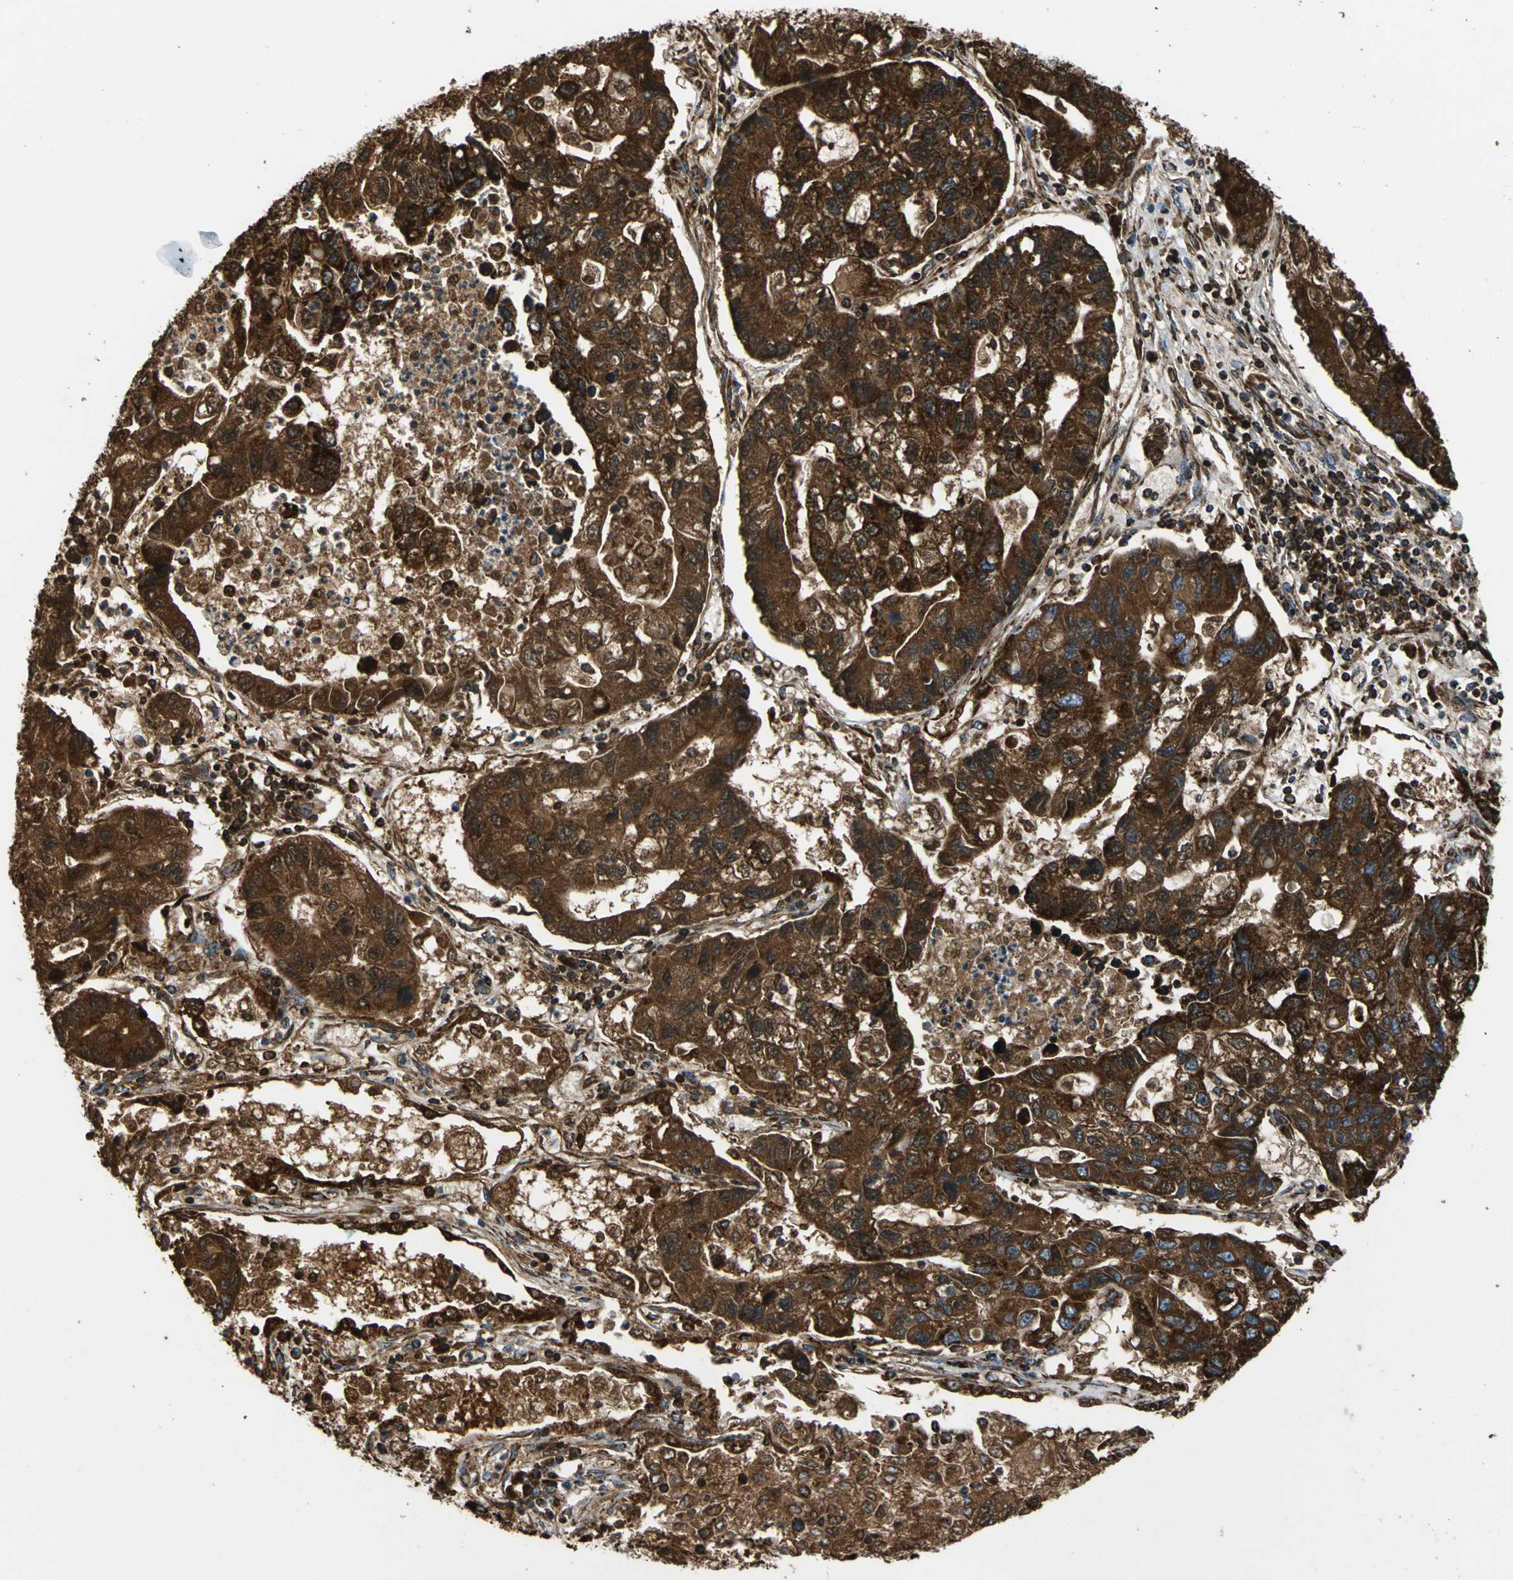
{"staining": {"intensity": "strong", "quantity": ">75%", "location": "cytoplasmic/membranous"}, "tissue": "lung cancer", "cell_type": "Tumor cells", "image_type": "cancer", "snomed": [{"axis": "morphology", "description": "Adenocarcinoma, NOS"}, {"axis": "topography", "description": "Lung"}], "caption": "IHC image of lung cancer (adenocarcinoma) stained for a protein (brown), which reveals high levels of strong cytoplasmic/membranous expression in about >75% of tumor cells.", "gene": "ECH1", "patient": {"sex": "female", "age": 51}}